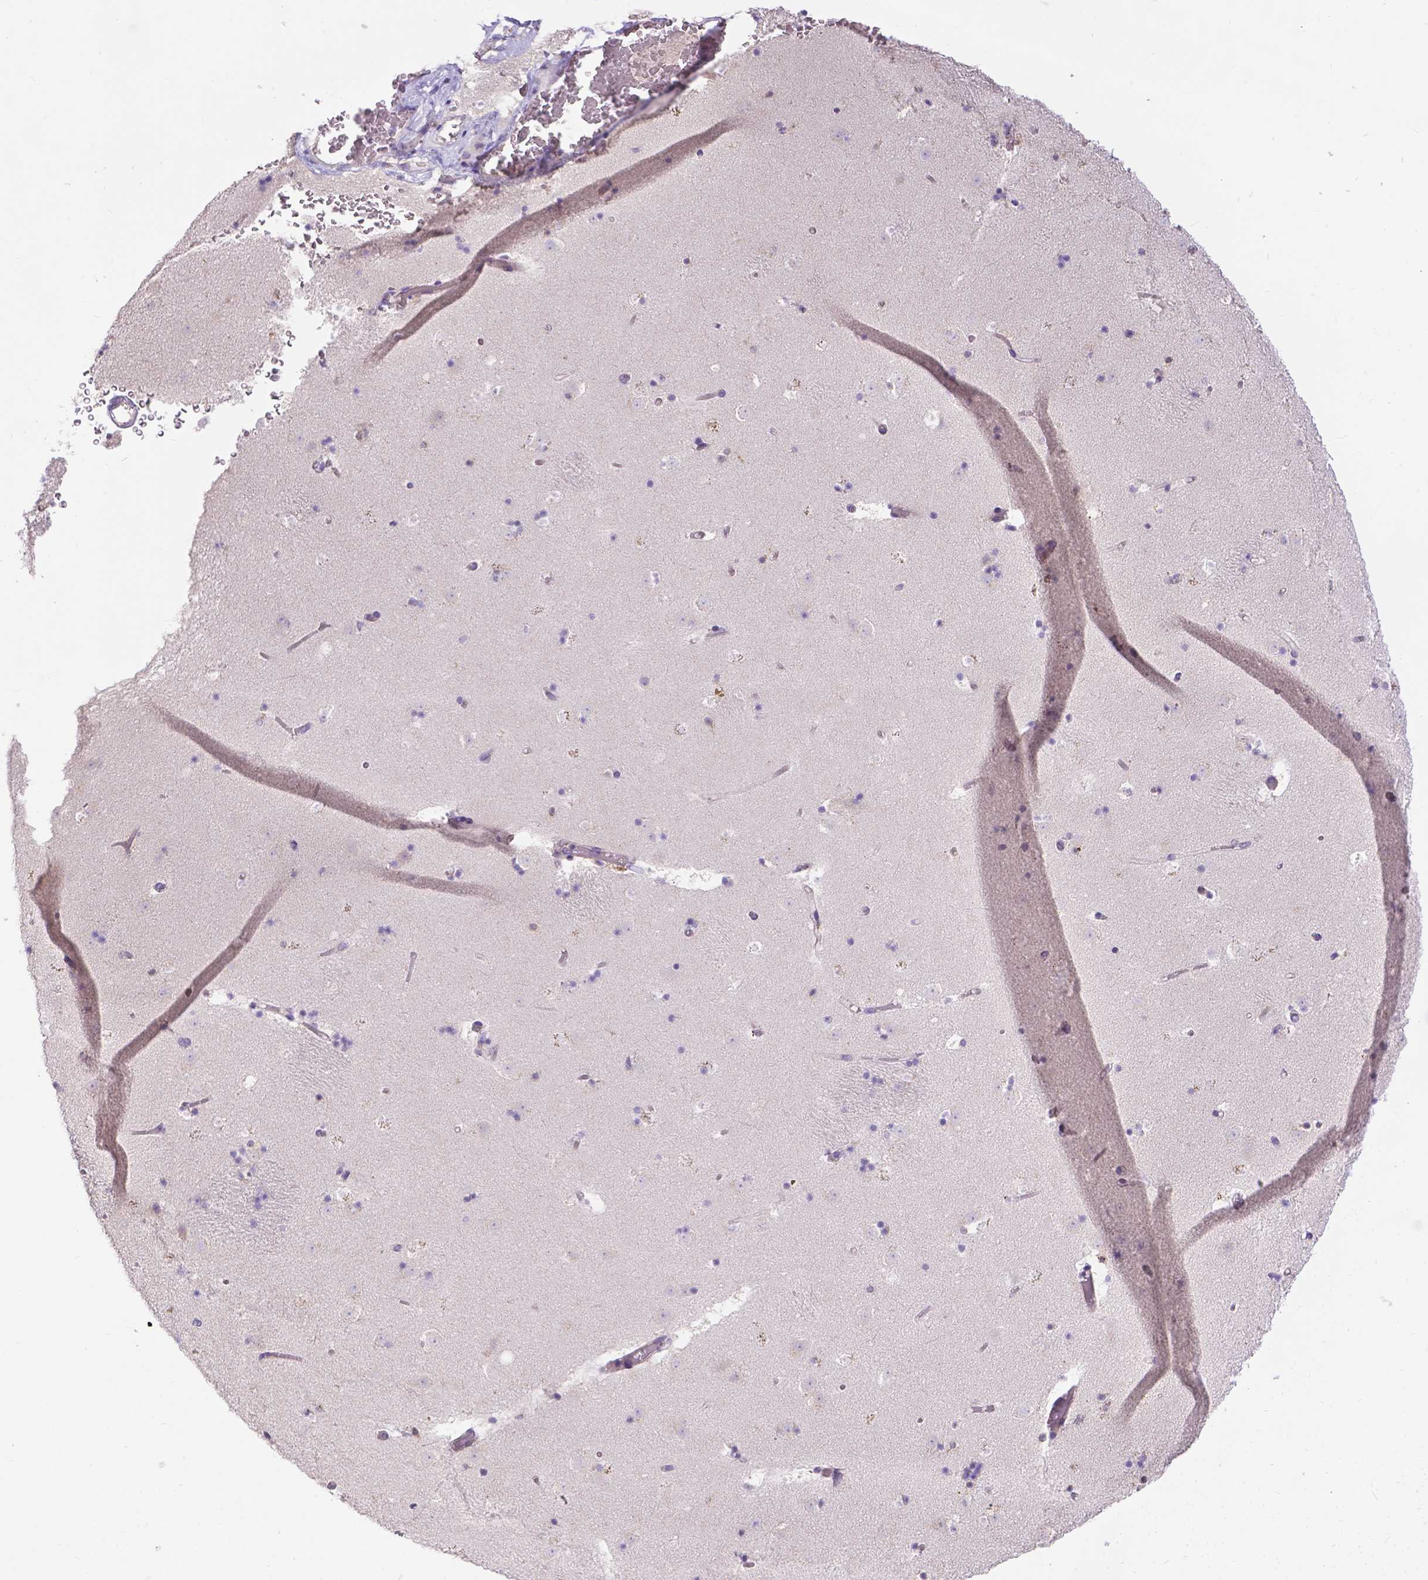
{"staining": {"intensity": "negative", "quantity": "none", "location": "none"}, "tissue": "caudate", "cell_type": "Glial cells", "image_type": "normal", "snomed": [{"axis": "morphology", "description": "Normal tissue, NOS"}, {"axis": "topography", "description": "Lateral ventricle wall"}], "caption": "DAB immunohistochemical staining of normal caudate exhibits no significant positivity in glial cells. (IHC, brightfield microscopy, high magnification).", "gene": "TM4SF18", "patient": {"sex": "female", "age": 42}}